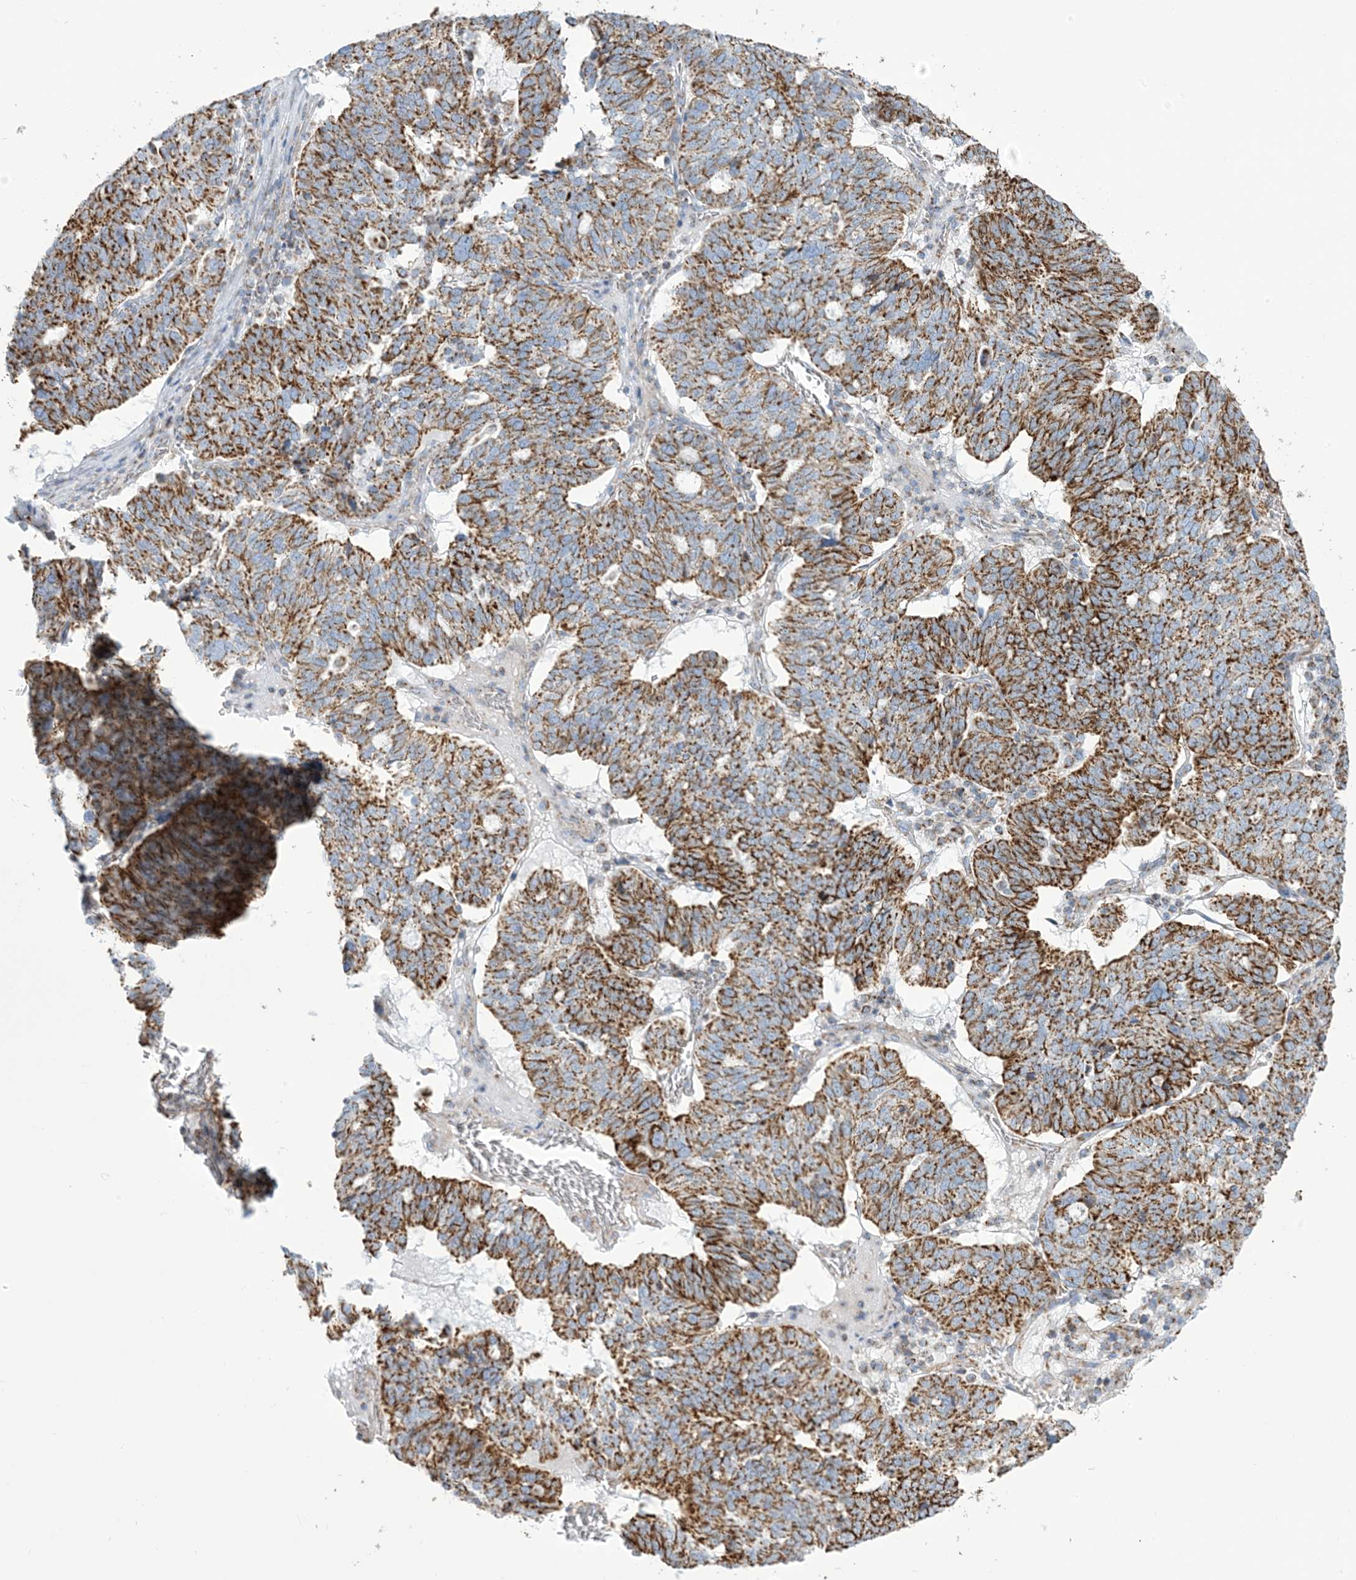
{"staining": {"intensity": "strong", "quantity": ">75%", "location": "cytoplasmic/membranous"}, "tissue": "ovarian cancer", "cell_type": "Tumor cells", "image_type": "cancer", "snomed": [{"axis": "morphology", "description": "Cystadenocarcinoma, serous, NOS"}, {"axis": "topography", "description": "Ovary"}], "caption": "Human serous cystadenocarcinoma (ovarian) stained with a protein marker demonstrates strong staining in tumor cells.", "gene": "SAMM50", "patient": {"sex": "female", "age": 59}}